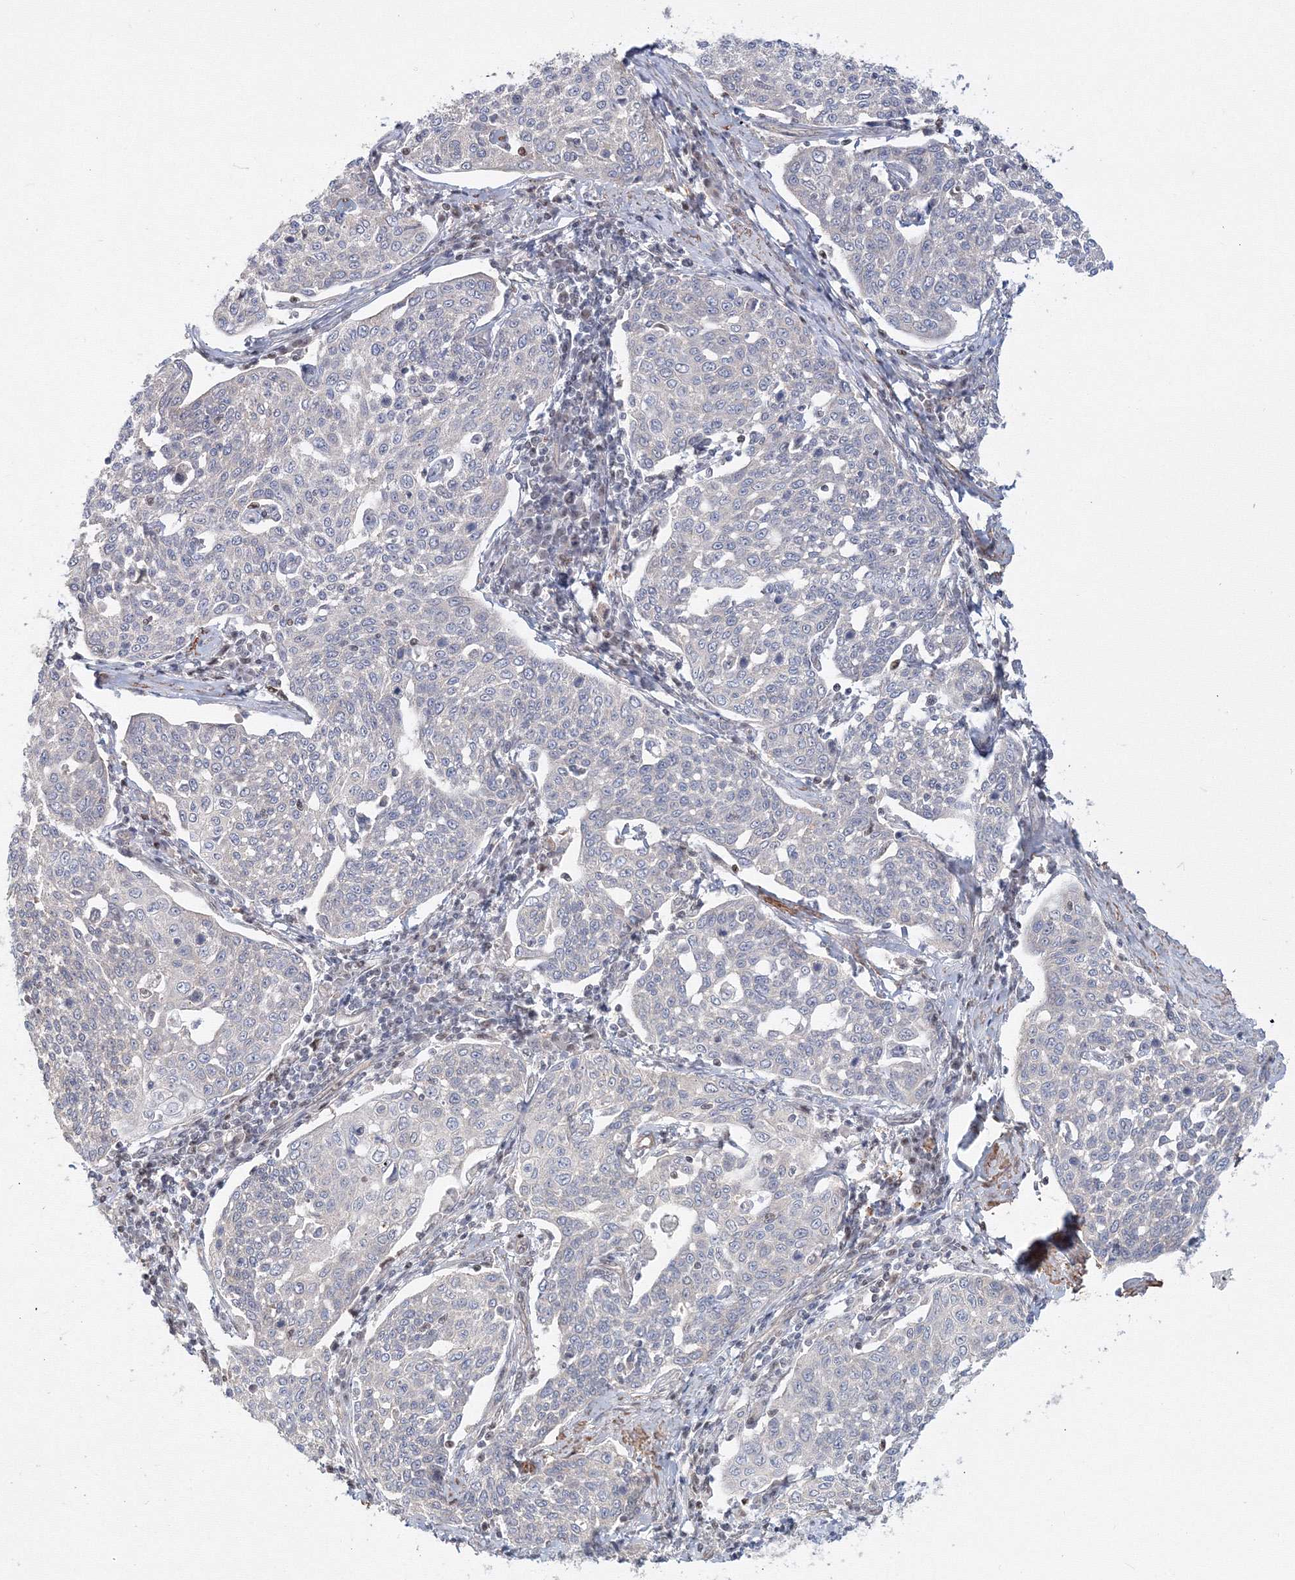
{"staining": {"intensity": "negative", "quantity": "none", "location": "none"}, "tissue": "cervical cancer", "cell_type": "Tumor cells", "image_type": "cancer", "snomed": [{"axis": "morphology", "description": "Squamous cell carcinoma, NOS"}, {"axis": "topography", "description": "Cervix"}], "caption": "Protein analysis of cervical squamous cell carcinoma shows no significant positivity in tumor cells. (Stains: DAB (3,3'-diaminobenzidine) immunohistochemistry (IHC) with hematoxylin counter stain, Microscopy: brightfield microscopy at high magnification).", "gene": "ARHGAP21", "patient": {"sex": "female", "age": 34}}